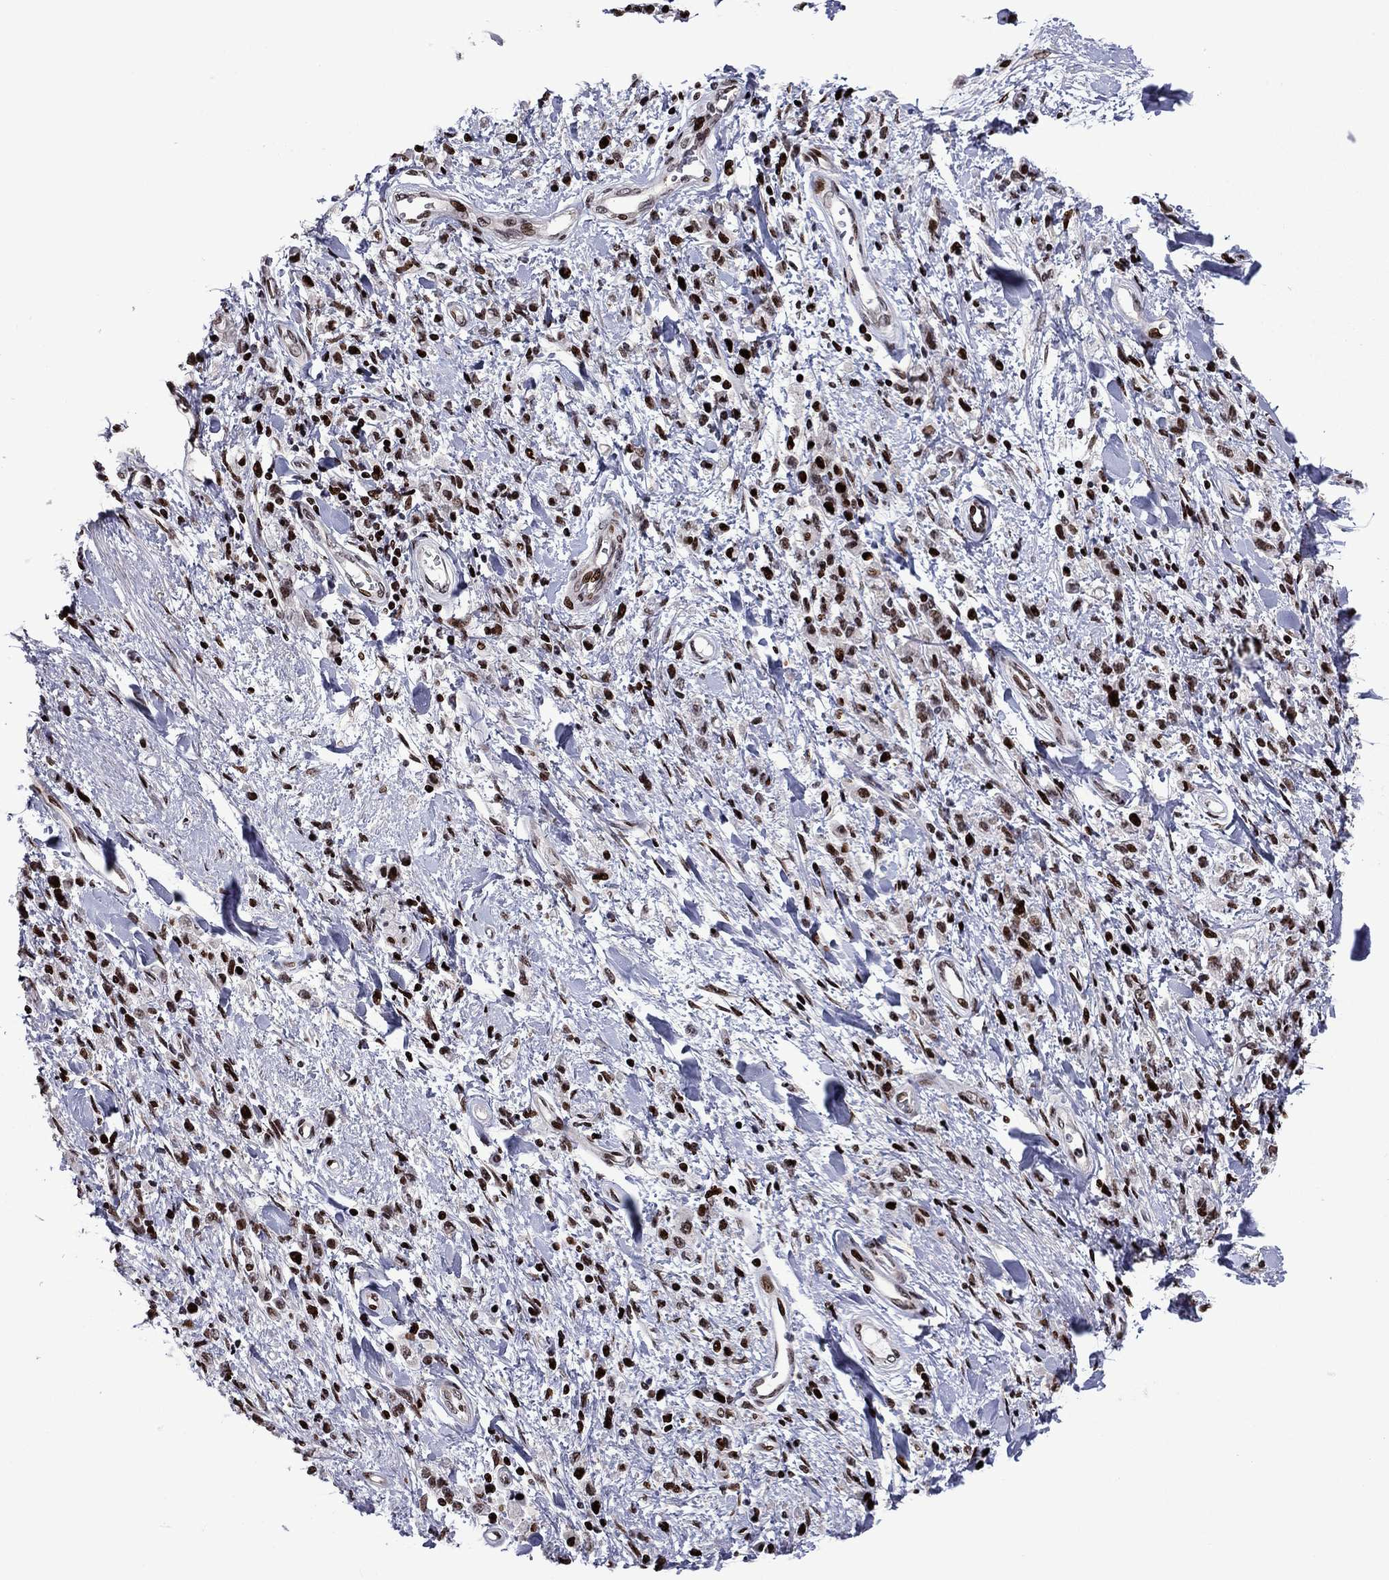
{"staining": {"intensity": "moderate", "quantity": "25%-75%", "location": "nuclear"}, "tissue": "stomach cancer", "cell_type": "Tumor cells", "image_type": "cancer", "snomed": [{"axis": "morphology", "description": "Adenocarcinoma, NOS"}, {"axis": "topography", "description": "Stomach"}], "caption": "Protein staining by immunohistochemistry displays moderate nuclear staining in approximately 25%-75% of tumor cells in stomach cancer (adenocarcinoma).", "gene": "LIMK1", "patient": {"sex": "male", "age": 77}}